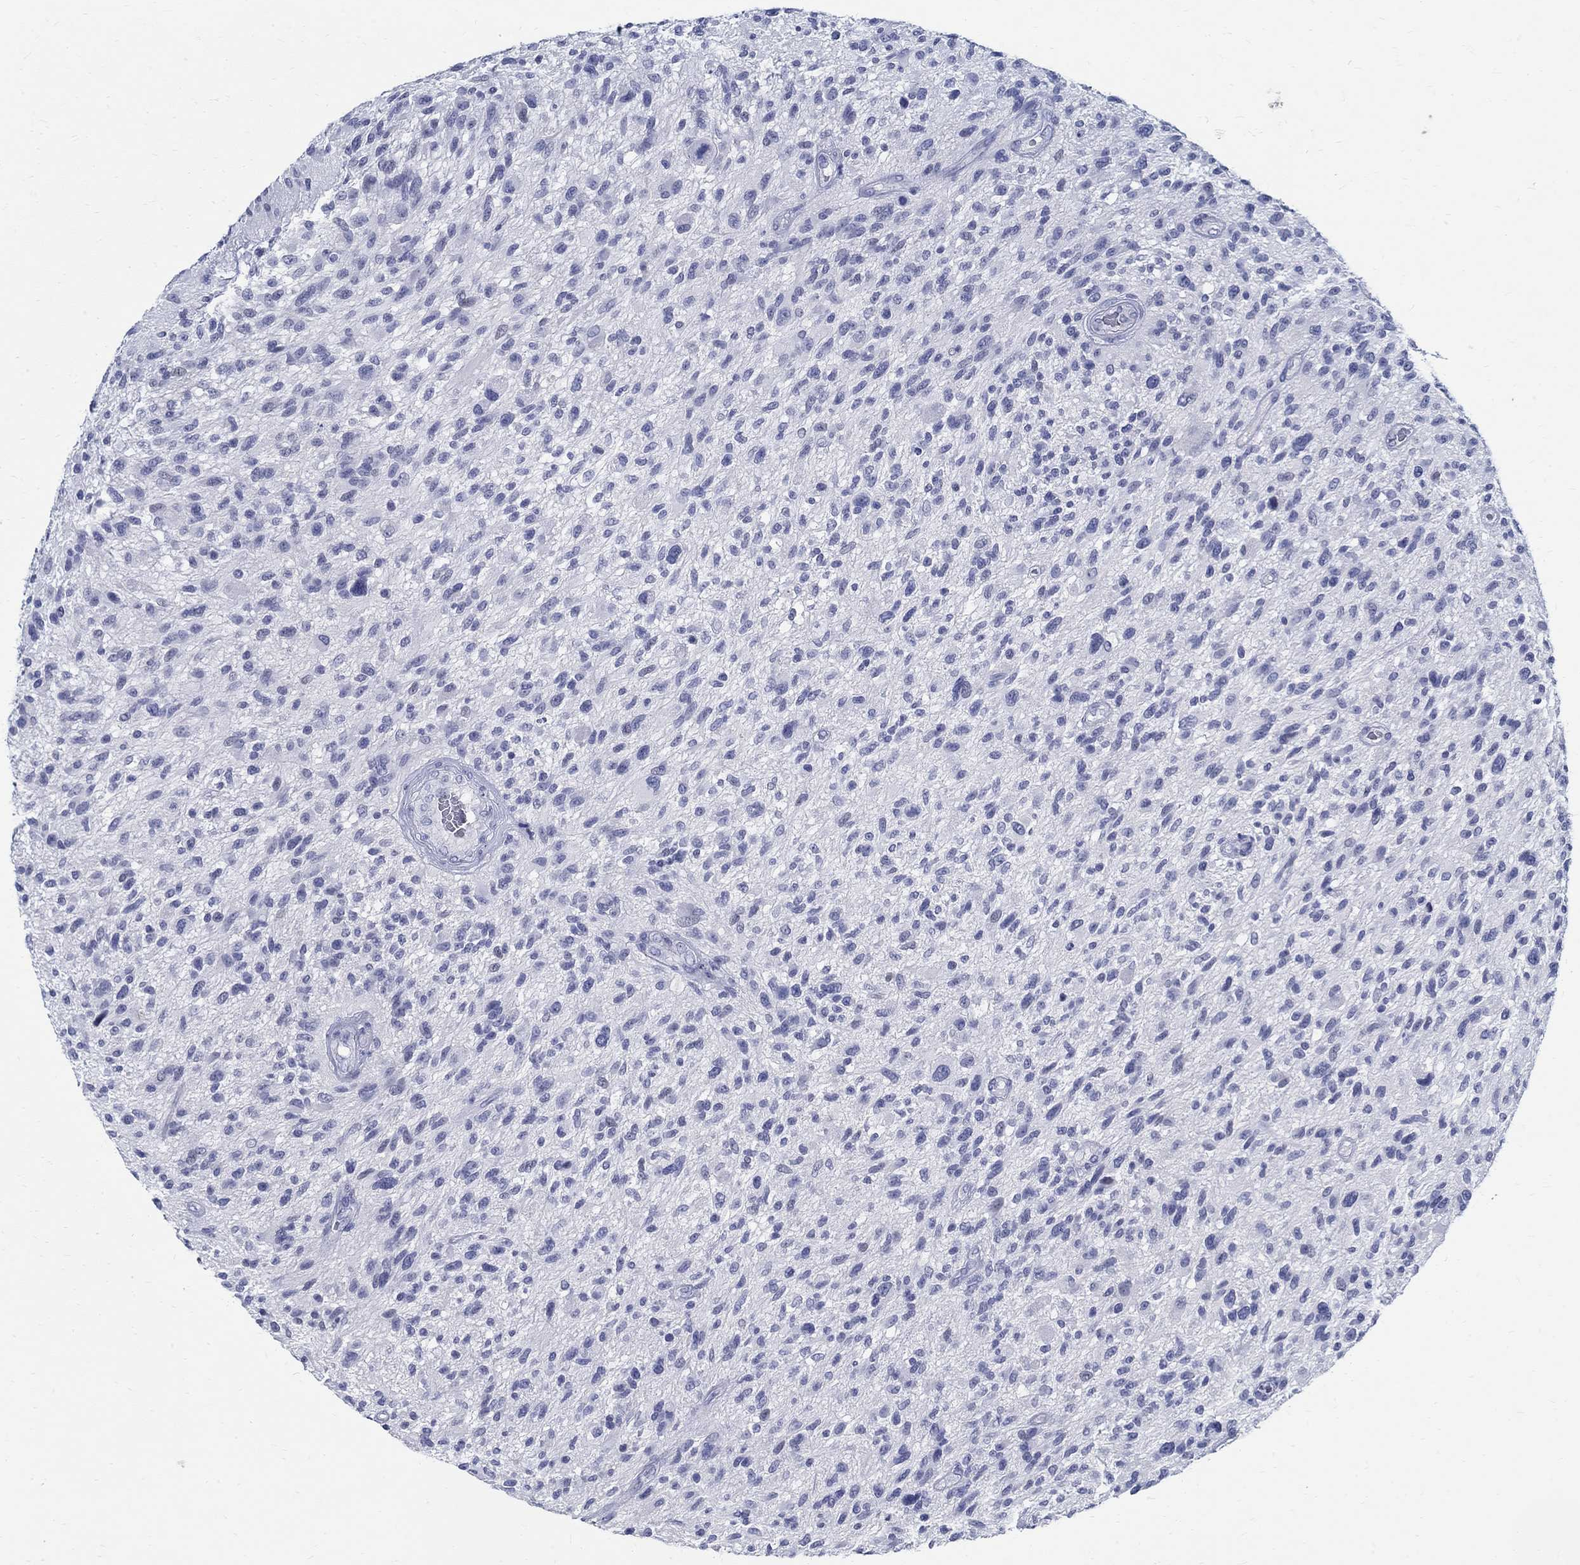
{"staining": {"intensity": "negative", "quantity": "none", "location": "none"}, "tissue": "glioma", "cell_type": "Tumor cells", "image_type": "cancer", "snomed": [{"axis": "morphology", "description": "Glioma, malignant, High grade"}, {"axis": "topography", "description": "Brain"}], "caption": "The photomicrograph shows no significant expression in tumor cells of glioma.", "gene": "BSPRY", "patient": {"sex": "male", "age": 47}}